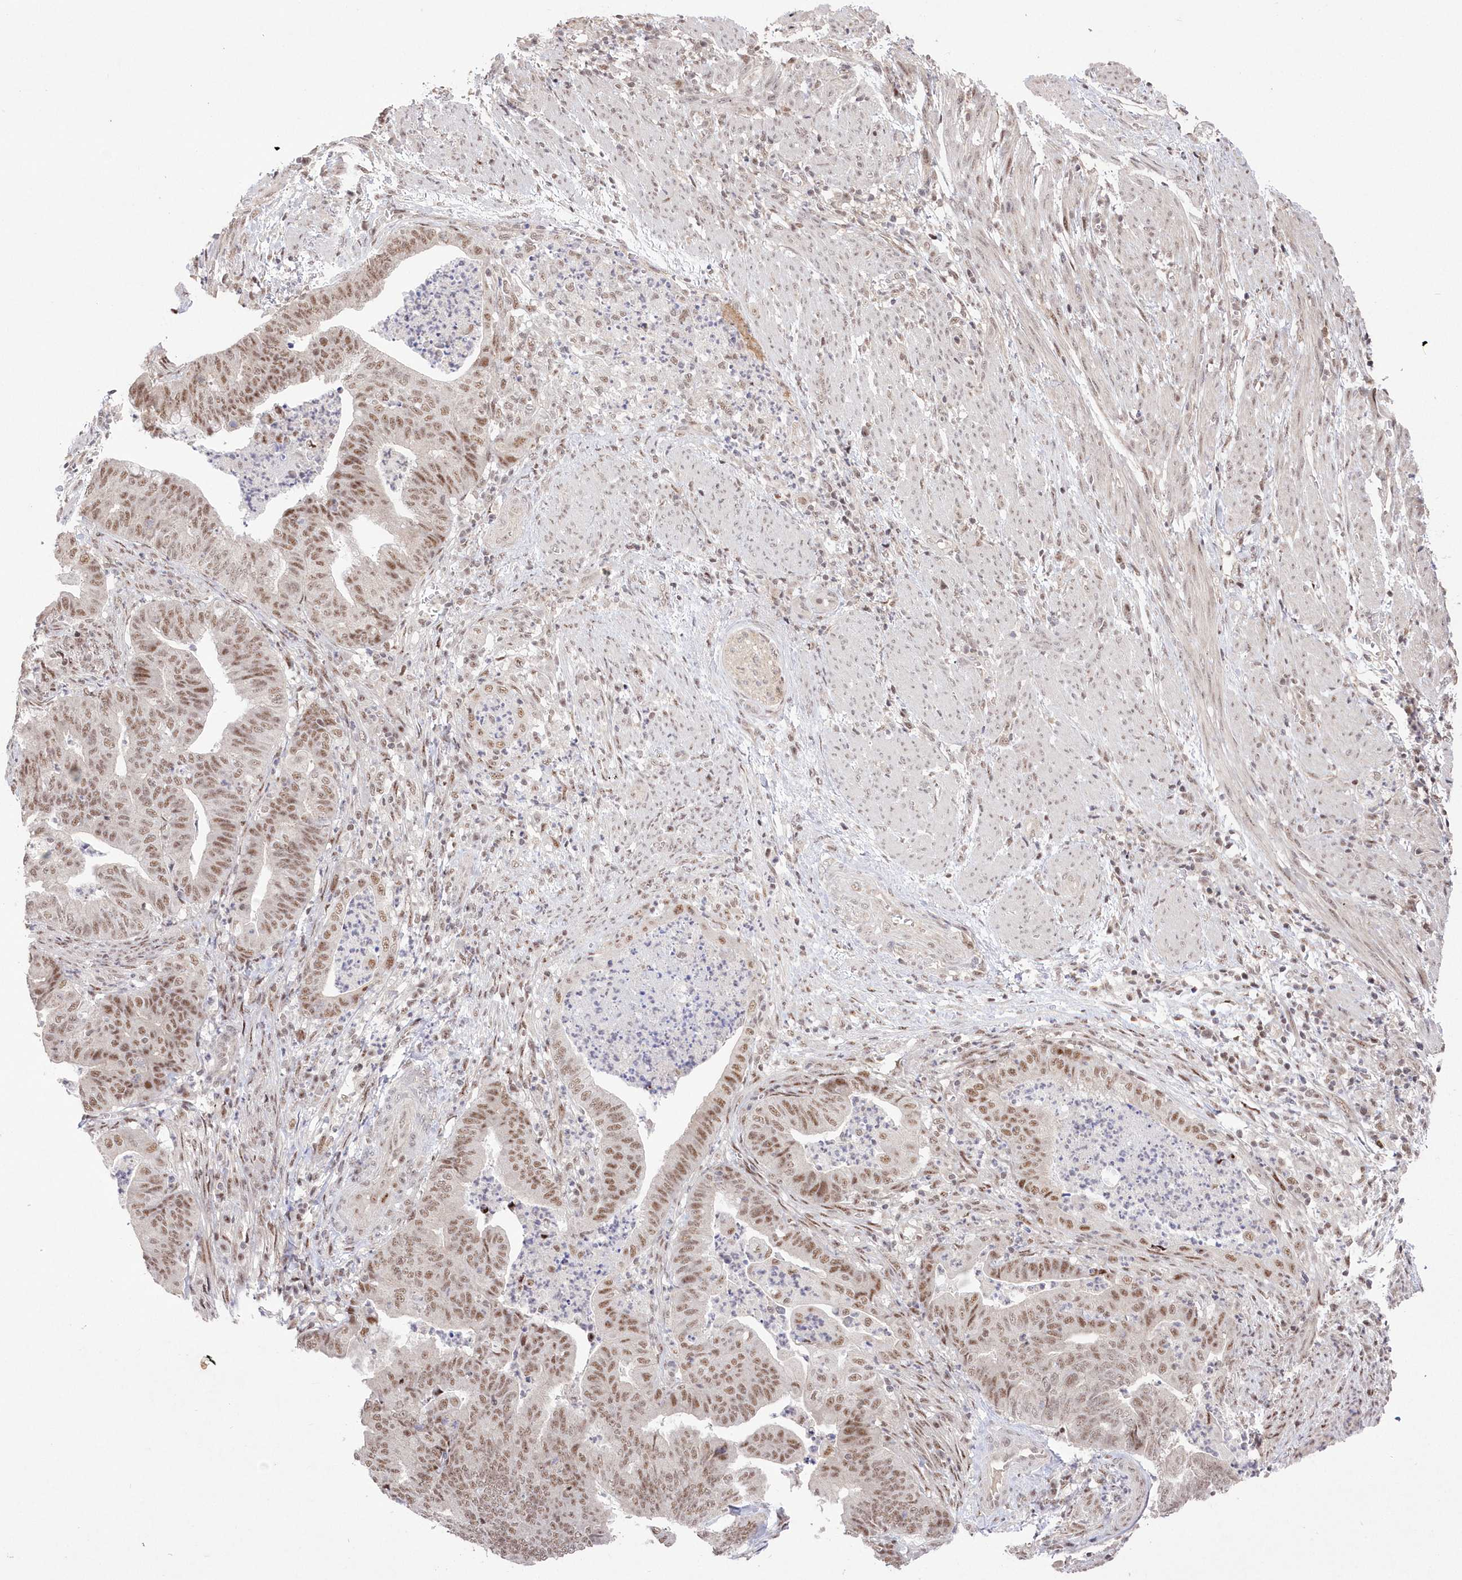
{"staining": {"intensity": "weak", "quantity": ">75%", "location": "nuclear"}, "tissue": "endometrial cancer", "cell_type": "Tumor cells", "image_type": "cancer", "snomed": [{"axis": "morphology", "description": "Polyp, NOS"}, {"axis": "morphology", "description": "Adenocarcinoma, NOS"}, {"axis": "morphology", "description": "Adenoma, NOS"}, {"axis": "topography", "description": "Endometrium"}], "caption": "High-power microscopy captured an immunohistochemistry (IHC) histopathology image of adenocarcinoma (endometrial), revealing weak nuclear positivity in about >75% of tumor cells. (DAB (3,3'-diaminobenzidine) IHC with brightfield microscopy, high magnification).", "gene": "WBP1L", "patient": {"sex": "female", "age": 79}}